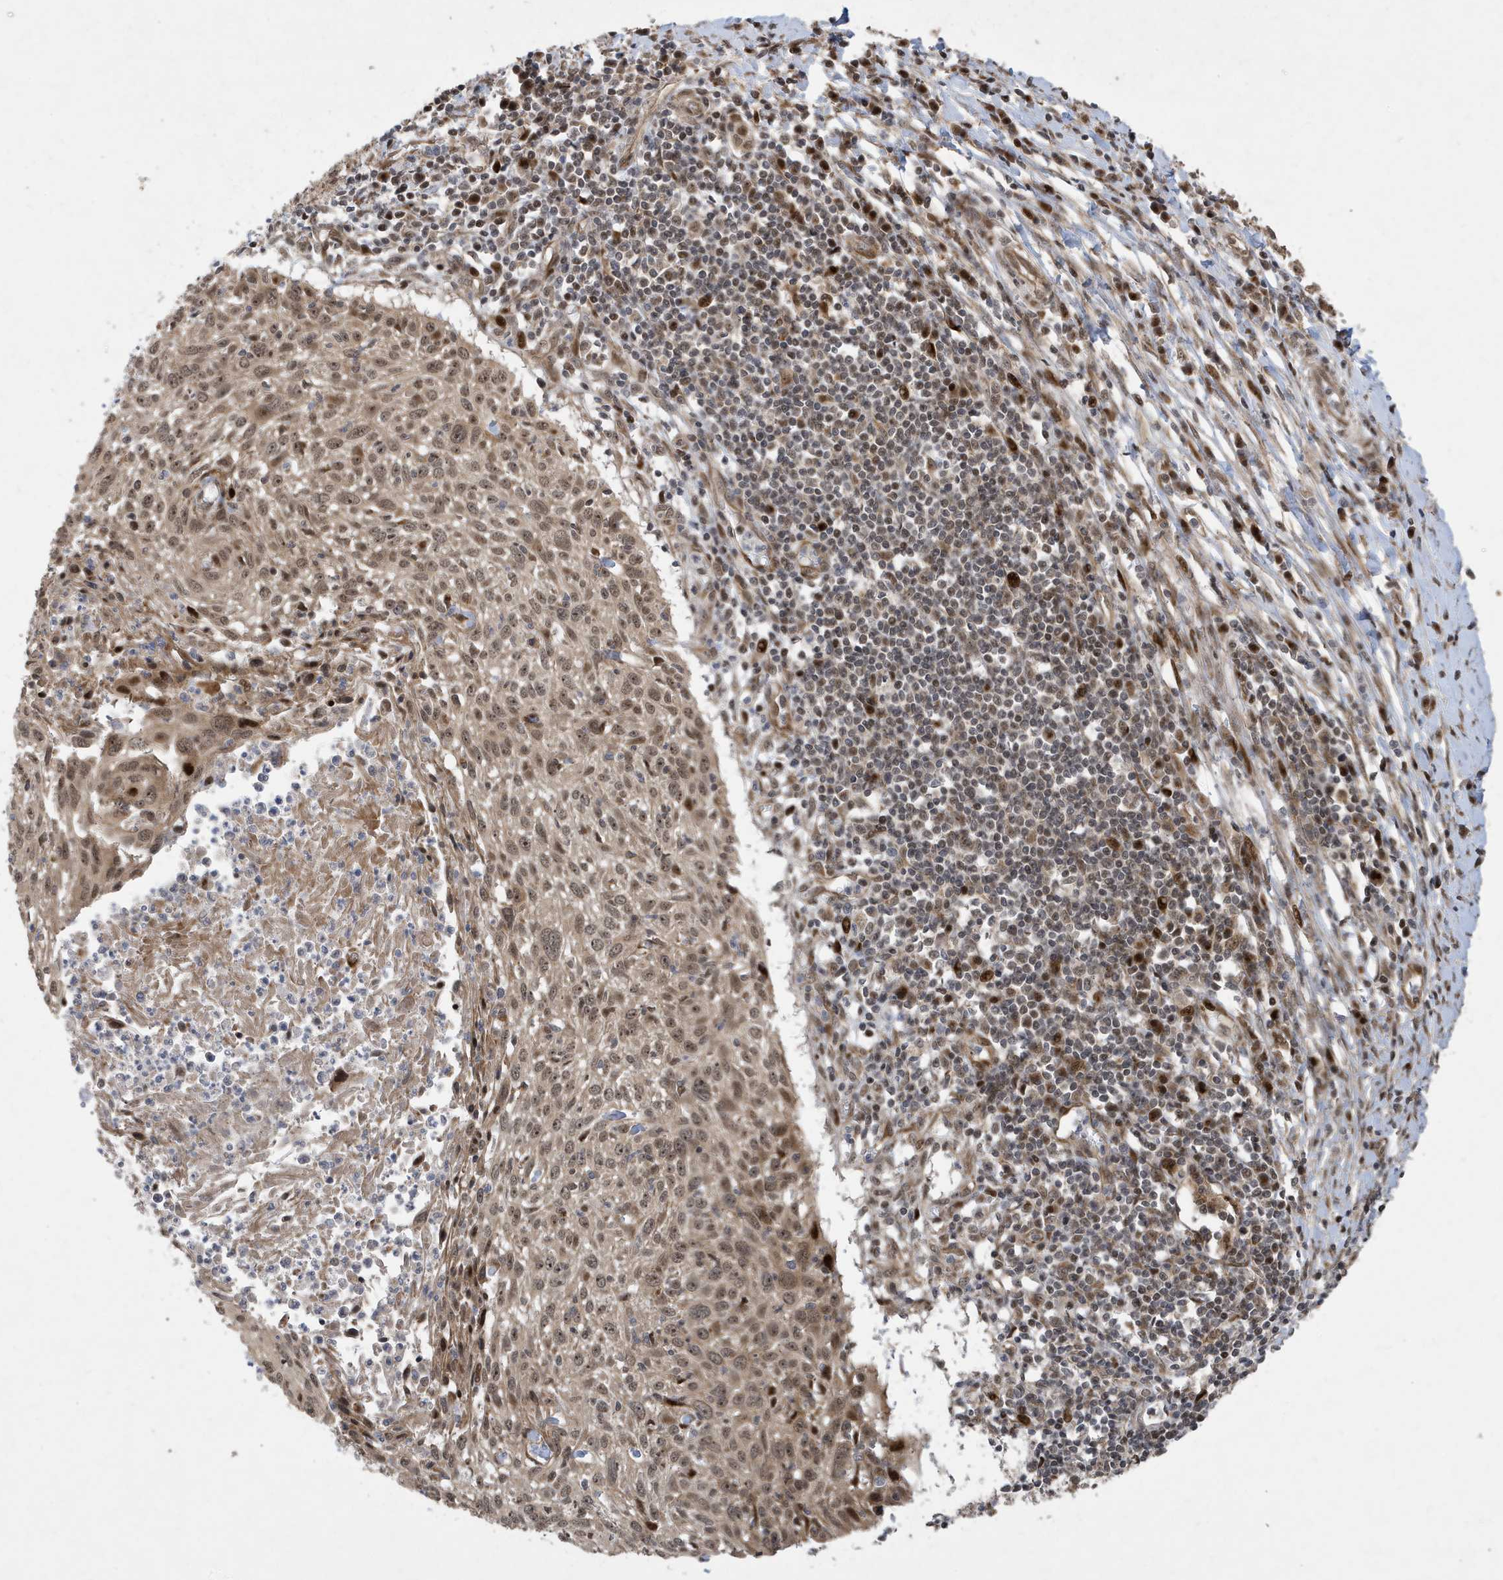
{"staining": {"intensity": "moderate", "quantity": ">75%", "location": "cytoplasmic/membranous,nuclear"}, "tissue": "cervical cancer", "cell_type": "Tumor cells", "image_type": "cancer", "snomed": [{"axis": "morphology", "description": "Squamous cell carcinoma, NOS"}, {"axis": "topography", "description": "Cervix"}], "caption": "Protein staining shows moderate cytoplasmic/membranous and nuclear expression in about >75% of tumor cells in cervical cancer. Using DAB (brown) and hematoxylin (blue) stains, captured at high magnification using brightfield microscopy.", "gene": "FAM9B", "patient": {"sex": "female", "age": 51}}